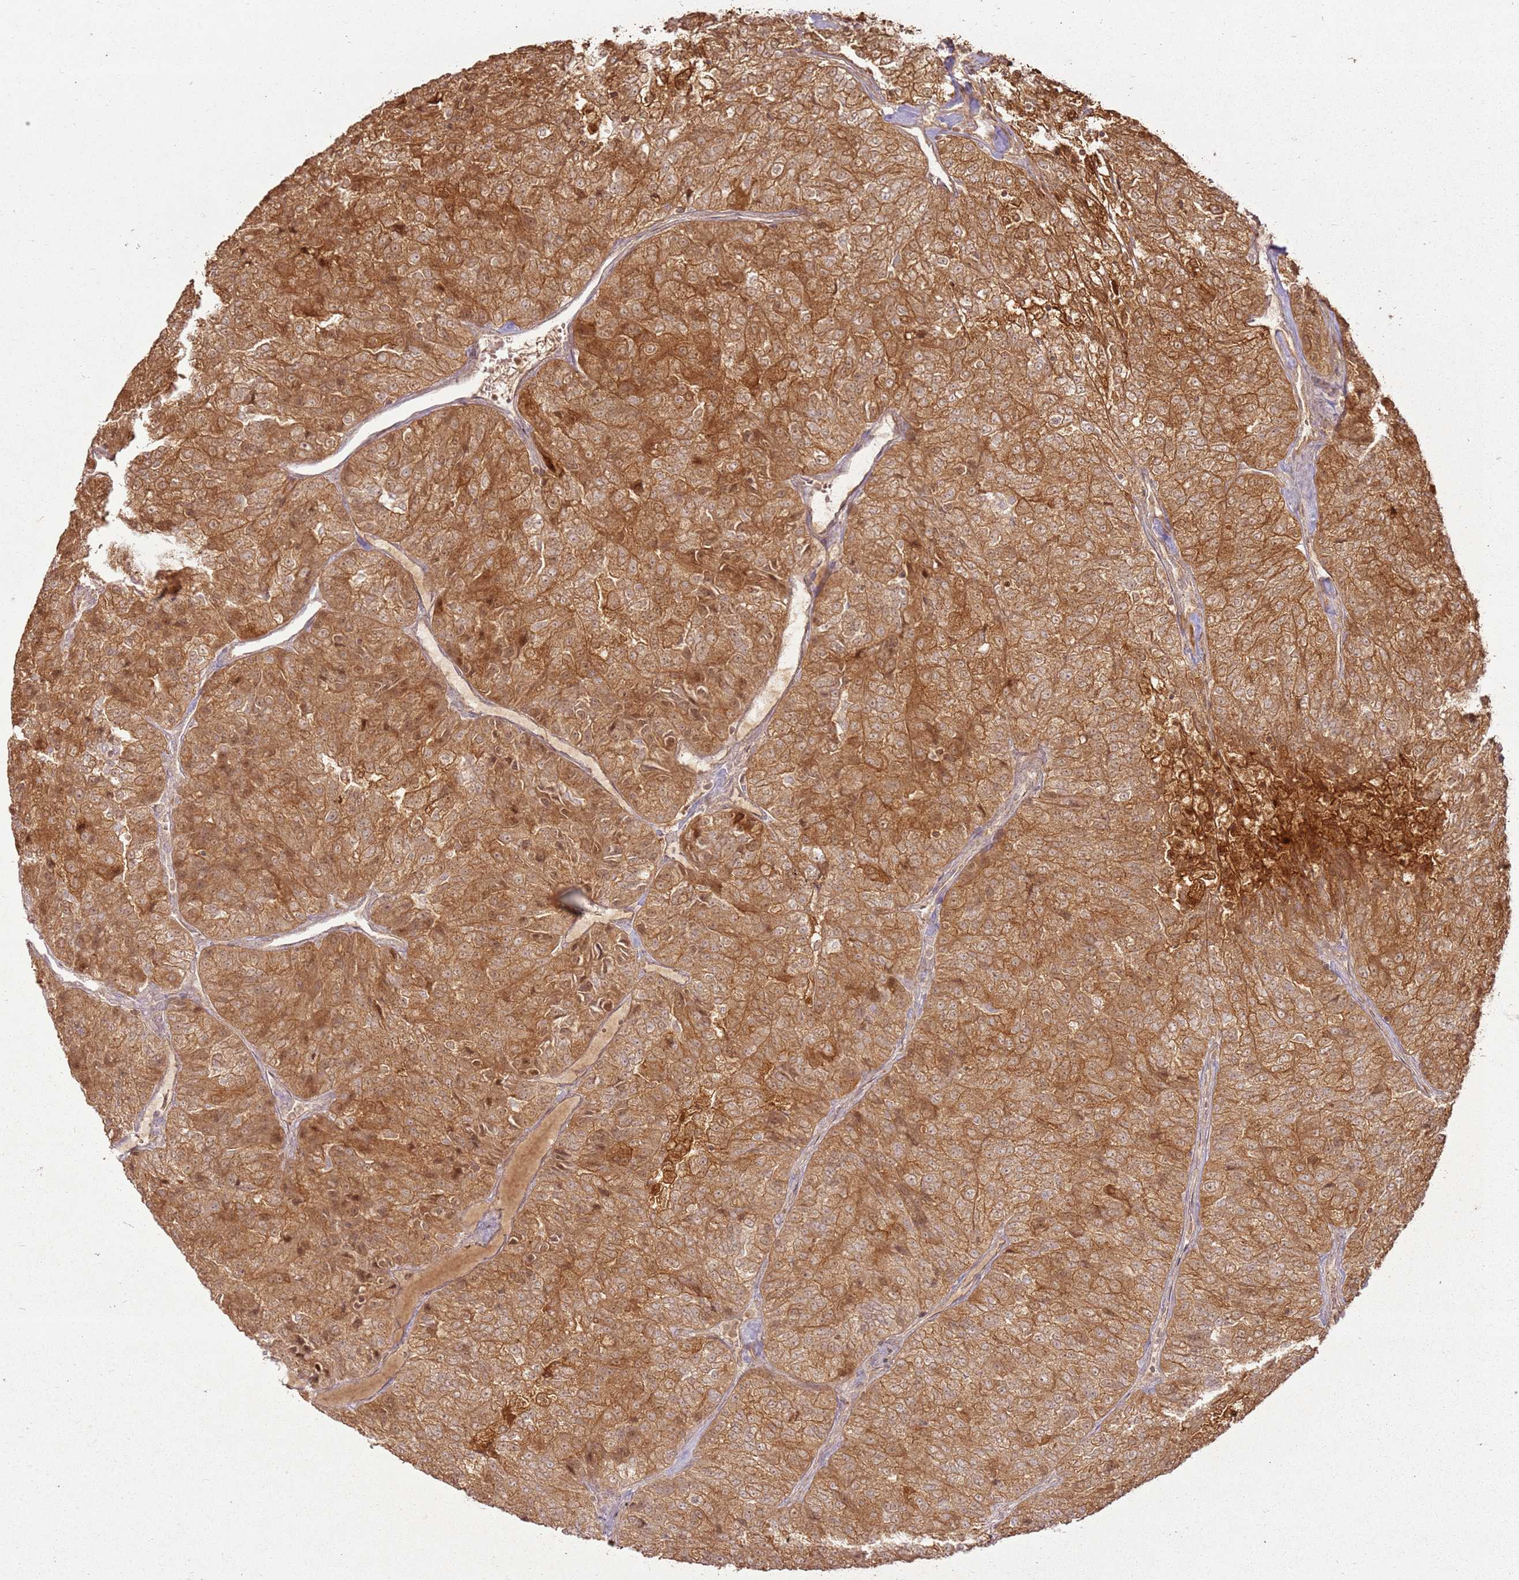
{"staining": {"intensity": "moderate", "quantity": ">75%", "location": "cytoplasmic/membranous"}, "tissue": "renal cancer", "cell_type": "Tumor cells", "image_type": "cancer", "snomed": [{"axis": "morphology", "description": "Adenocarcinoma, NOS"}, {"axis": "topography", "description": "Kidney"}], "caption": "An image of adenocarcinoma (renal) stained for a protein reveals moderate cytoplasmic/membranous brown staining in tumor cells. Nuclei are stained in blue.", "gene": "ZNF776", "patient": {"sex": "female", "age": 63}}